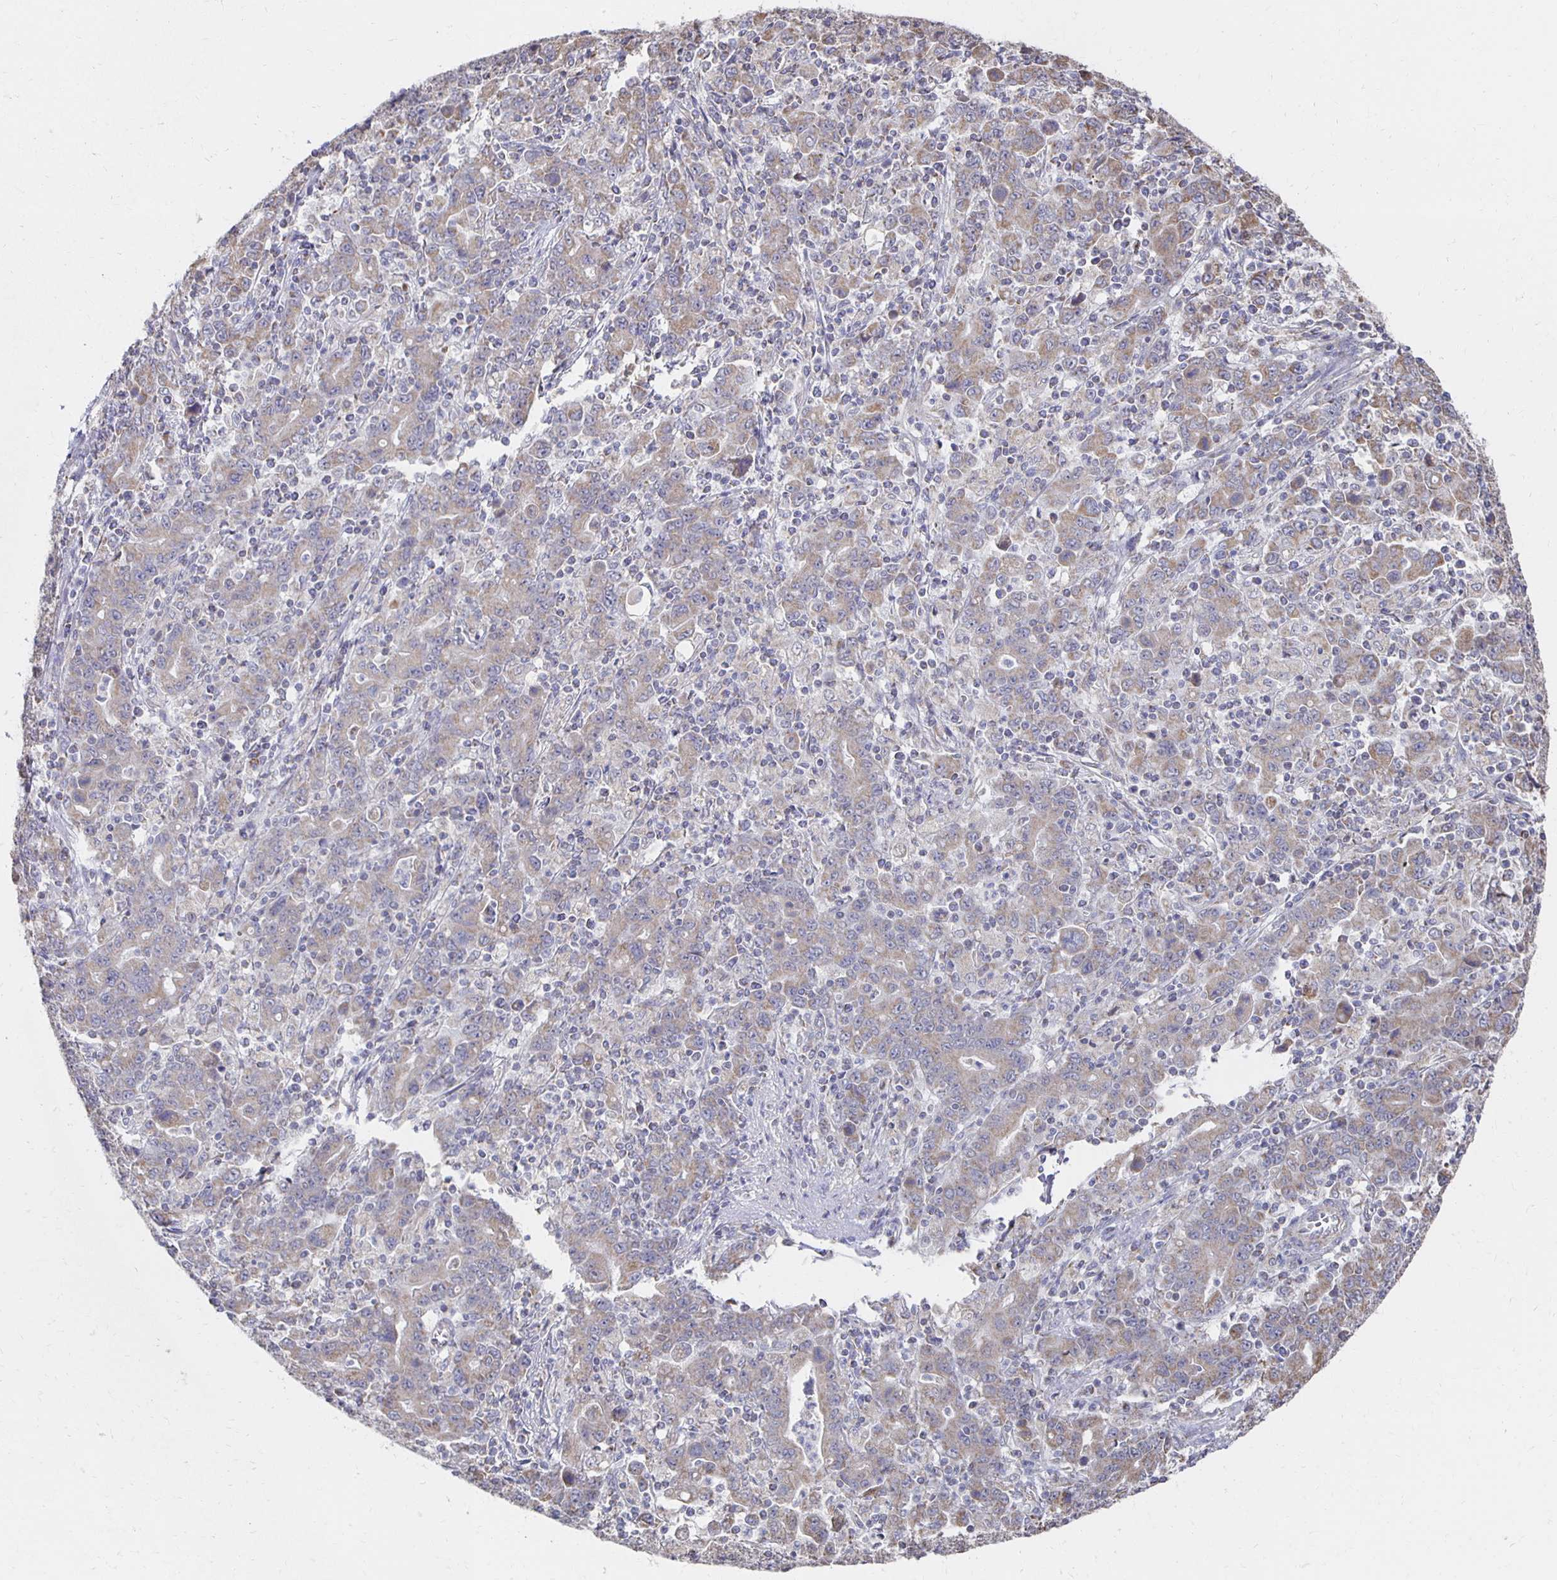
{"staining": {"intensity": "weak", "quantity": "25%-75%", "location": "cytoplasmic/membranous"}, "tissue": "stomach cancer", "cell_type": "Tumor cells", "image_type": "cancer", "snomed": [{"axis": "morphology", "description": "Adenocarcinoma, NOS"}, {"axis": "topography", "description": "Stomach, upper"}], "caption": "IHC of human stomach cancer (adenocarcinoma) exhibits low levels of weak cytoplasmic/membranous positivity in about 25%-75% of tumor cells.", "gene": "NKX2-8", "patient": {"sex": "male", "age": 69}}